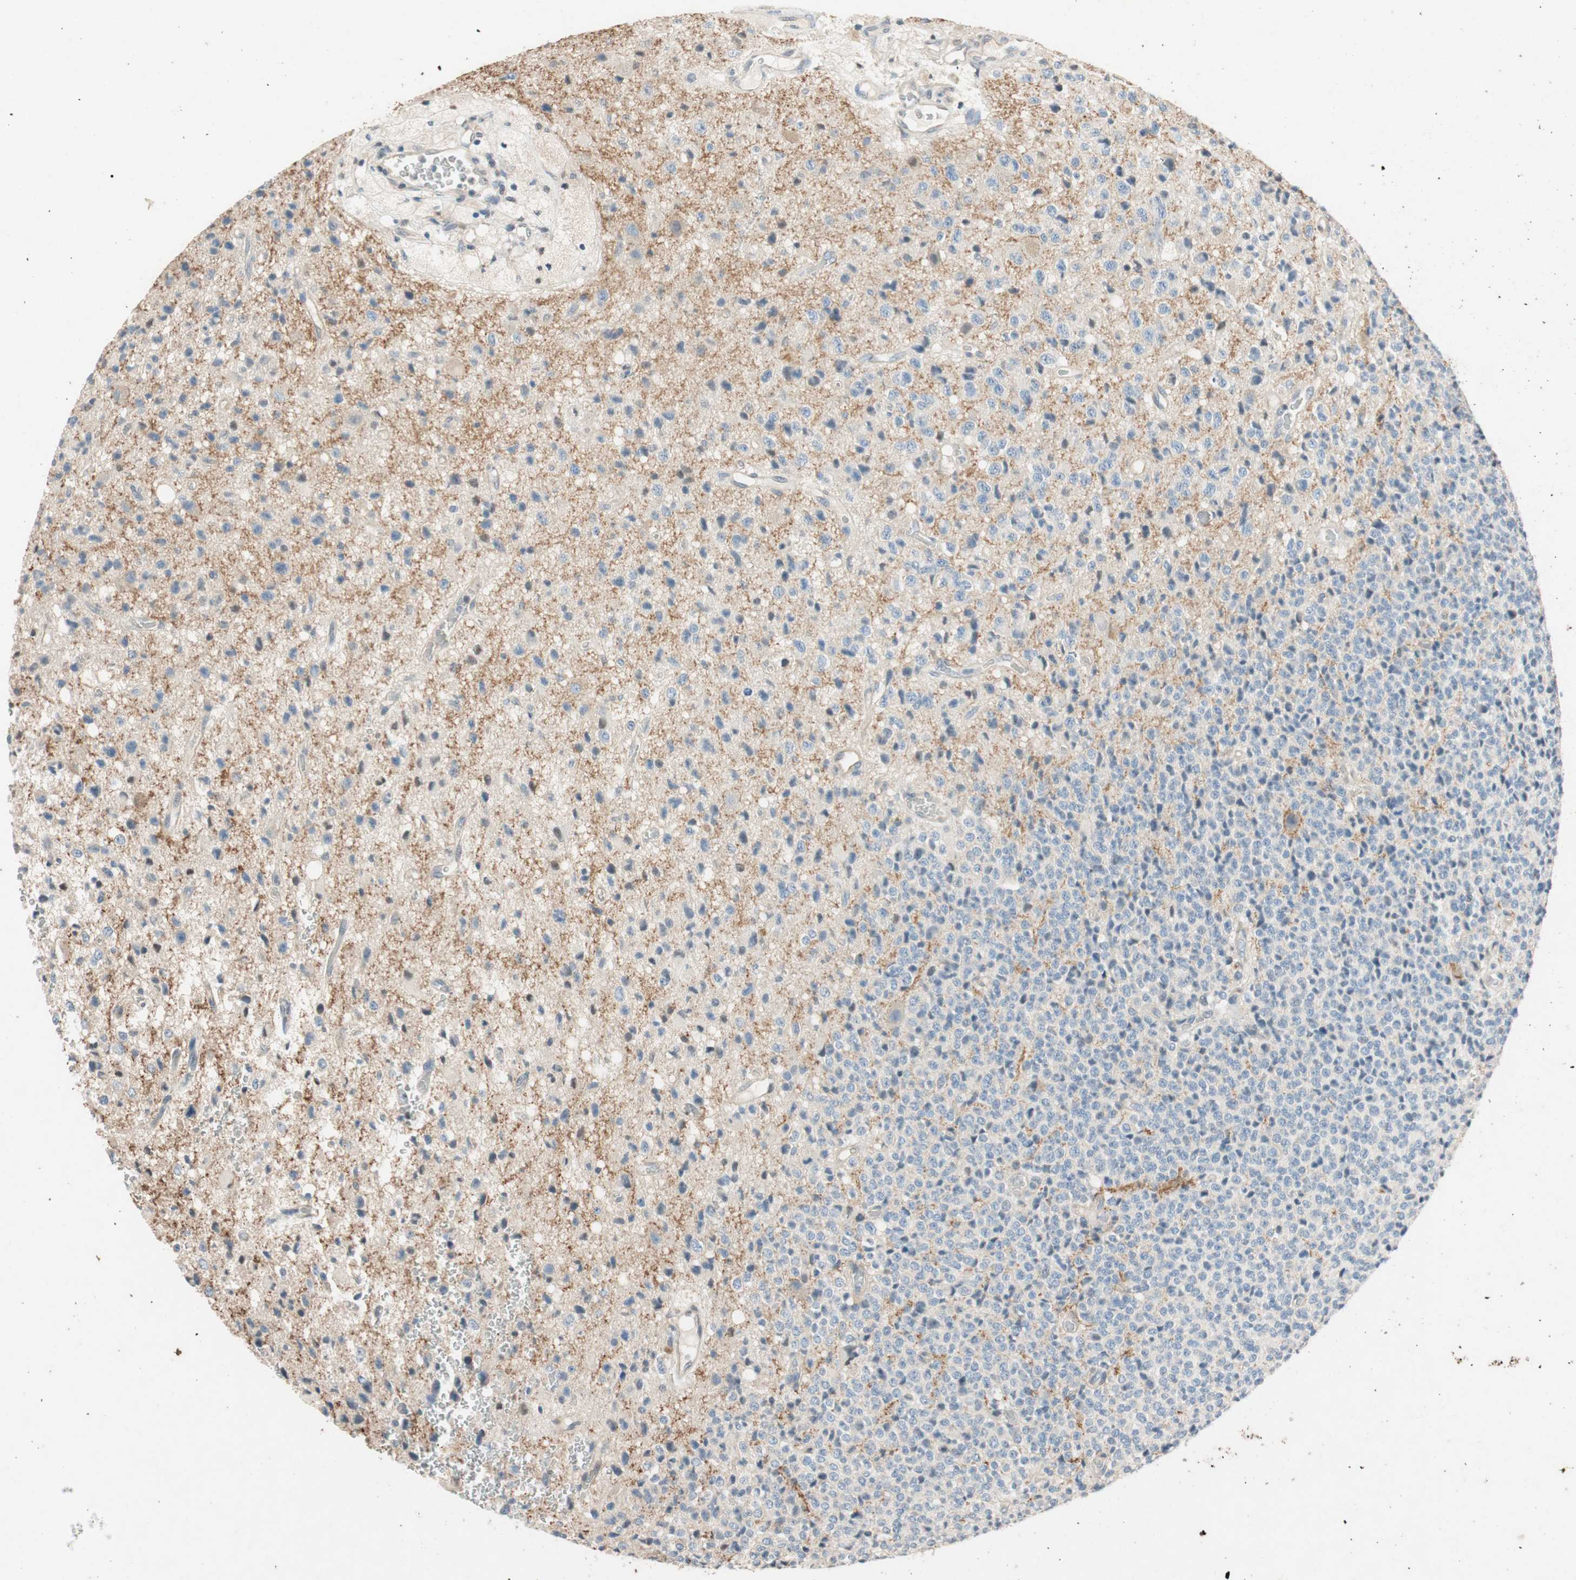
{"staining": {"intensity": "negative", "quantity": "none", "location": "none"}, "tissue": "glioma", "cell_type": "Tumor cells", "image_type": "cancer", "snomed": [{"axis": "morphology", "description": "Glioma, malignant, High grade"}, {"axis": "topography", "description": "pancreas cauda"}], "caption": "Tumor cells are negative for protein expression in human malignant glioma (high-grade).", "gene": "SERPINB5", "patient": {"sex": "male", "age": 60}}